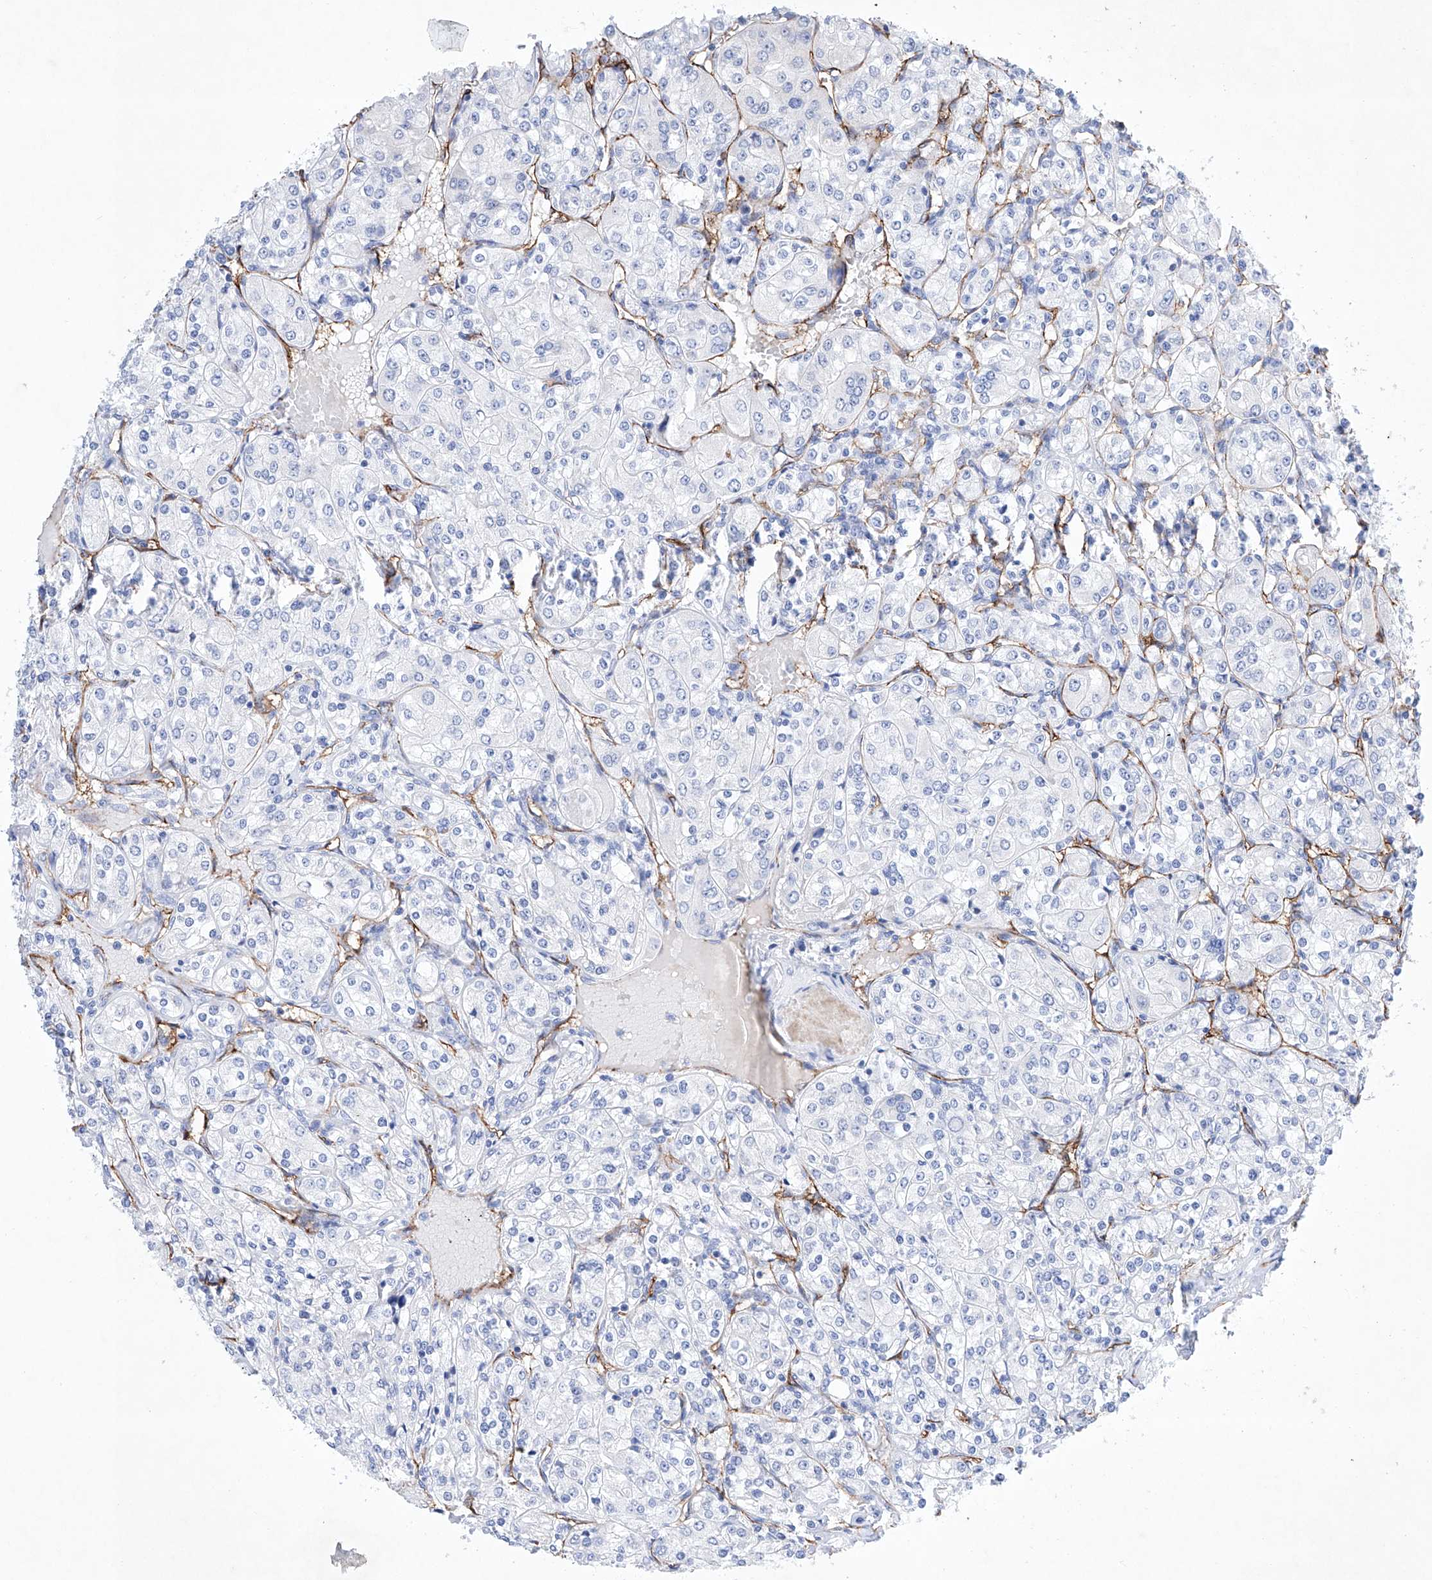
{"staining": {"intensity": "negative", "quantity": "none", "location": "none"}, "tissue": "renal cancer", "cell_type": "Tumor cells", "image_type": "cancer", "snomed": [{"axis": "morphology", "description": "Adenocarcinoma, NOS"}, {"axis": "topography", "description": "Kidney"}], "caption": "Immunohistochemistry histopathology image of renal cancer (adenocarcinoma) stained for a protein (brown), which exhibits no staining in tumor cells. (DAB (3,3'-diaminobenzidine) immunohistochemistry, high magnification).", "gene": "ETV7", "patient": {"sex": "male", "age": 77}}